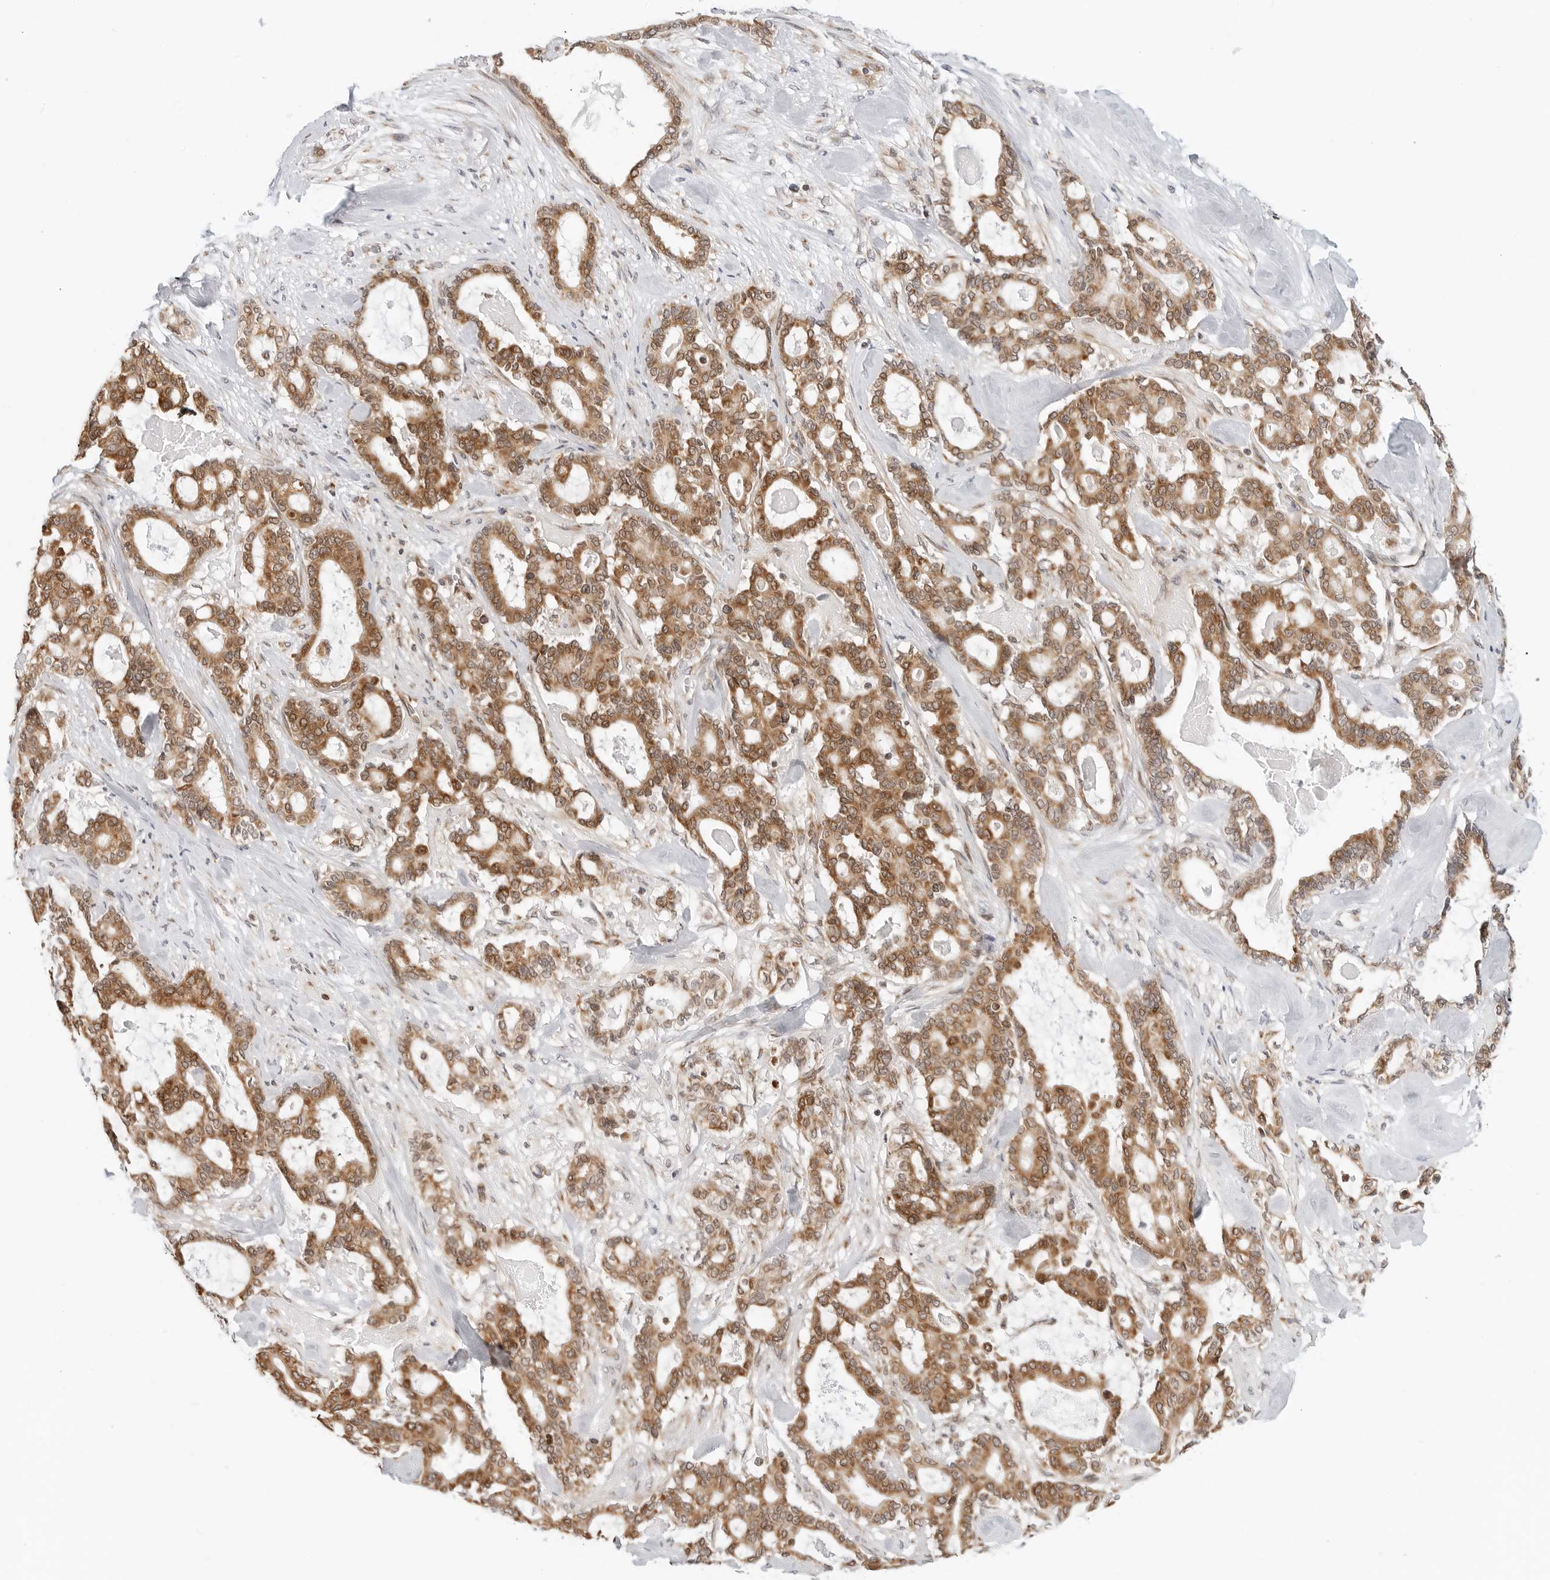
{"staining": {"intensity": "strong", "quantity": ">75%", "location": "cytoplasmic/membranous"}, "tissue": "pancreatic cancer", "cell_type": "Tumor cells", "image_type": "cancer", "snomed": [{"axis": "morphology", "description": "Adenocarcinoma, NOS"}, {"axis": "topography", "description": "Pancreas"}], "caption": "Adenocarcinoma (pancreatic) stained with IHC shows strong cytoplasmic/membranous expression in about >75% of tumor cells.", "gene": "POLR3GL", "patient": {"sex": "male", "age": 63}}